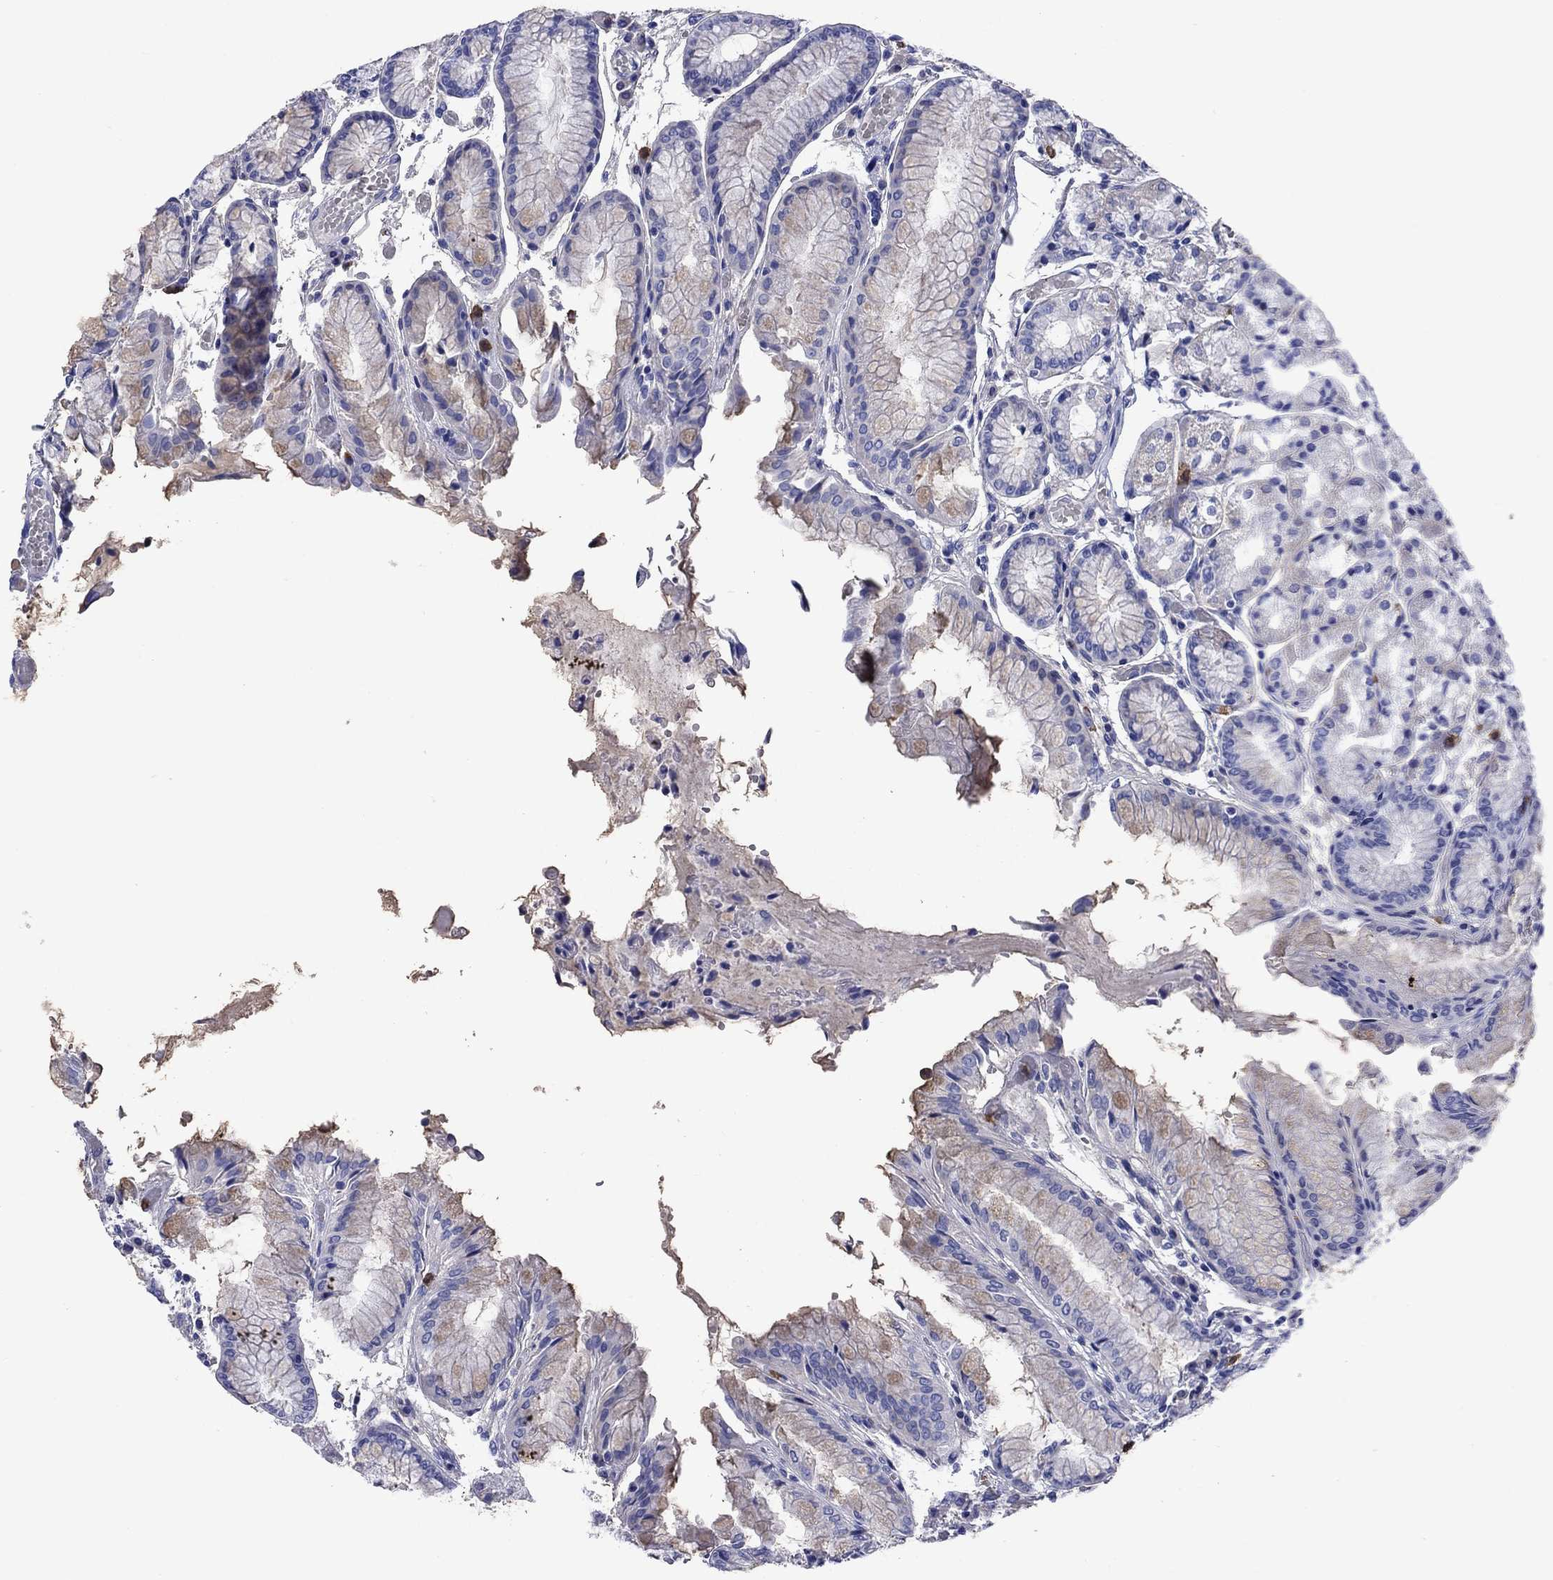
{"staining": {"intensity": "negative", "quantity": "none", "location": "none"}, "tissue": "stomach", "cell_type": "Glandular cells", "image_type": "normal", "snomed": [{"axis": "morphology", "description": "Normal tissue, NOS"}, {"axis": "topography", "description": "Stomach, upper"}], "caption": "DAB immunohistochemical staining of unremarkable stomach demonstrates no significant positivity in glandular cells. (Brightfield microscopy of DAB (3,3'-diaminobenzidine) immunohistochemistry (IHC) at high magnification).", "gene": "TFR2", "patient": {"sex": "male", "age": 72}}